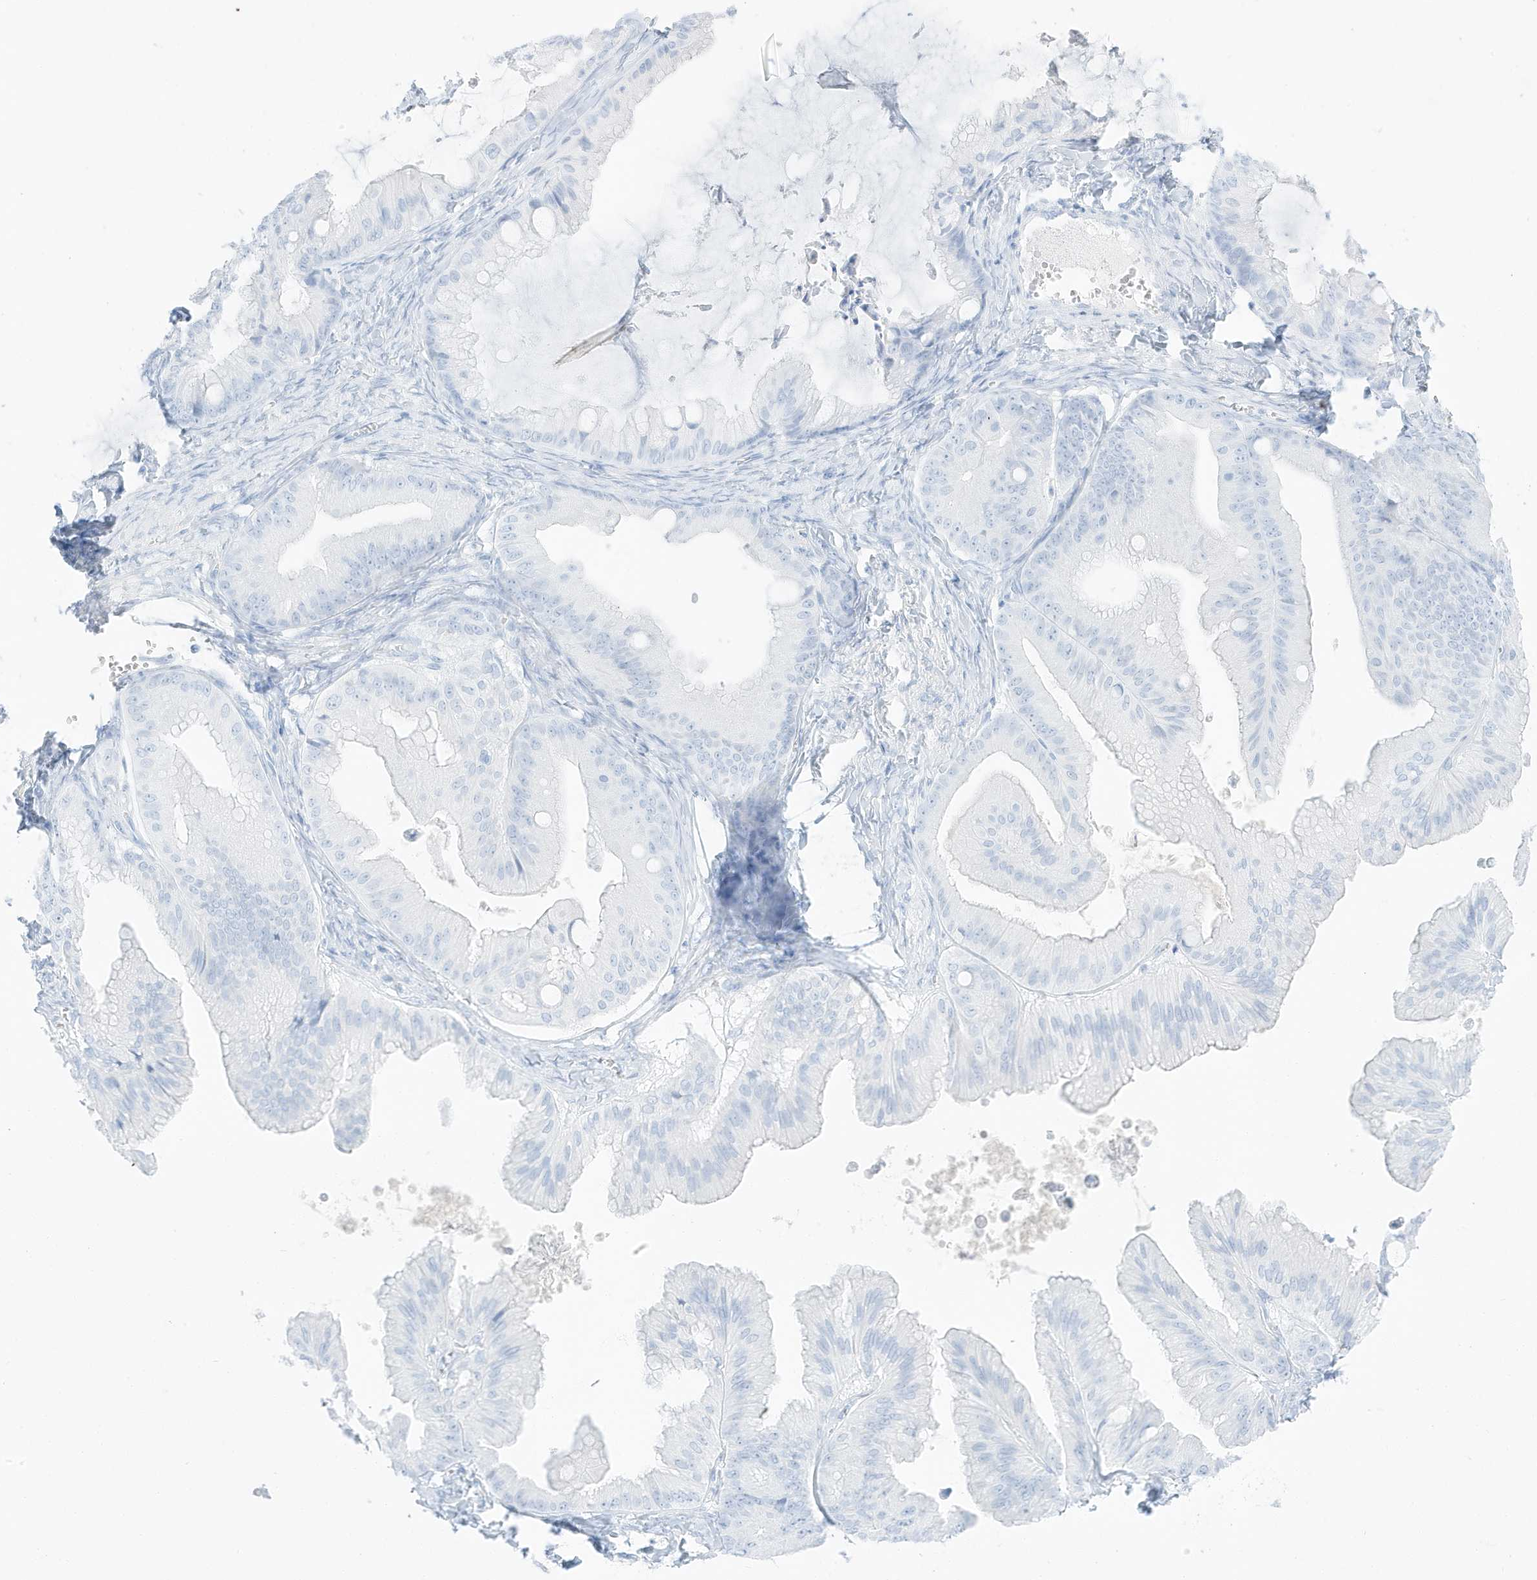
{"staining": {"intensity": "negative", "quantity": "none", "location": "none"}, "tissue": "ovarian cancer", "cell_type": "Tumor cells", "image_type": "cancer", "snomed": [{"axis": "morphology", "description": "Cystadenocarcinoma, mucinous, NOS"}, {"axis": "topography", "description": "Ovary"}], "caption": "A photomicrograph of human ovarian cancer is negative for staining in tumor cells.", "gene": "SLC22A13", "patient": {"sex": "female", "age": 71}}